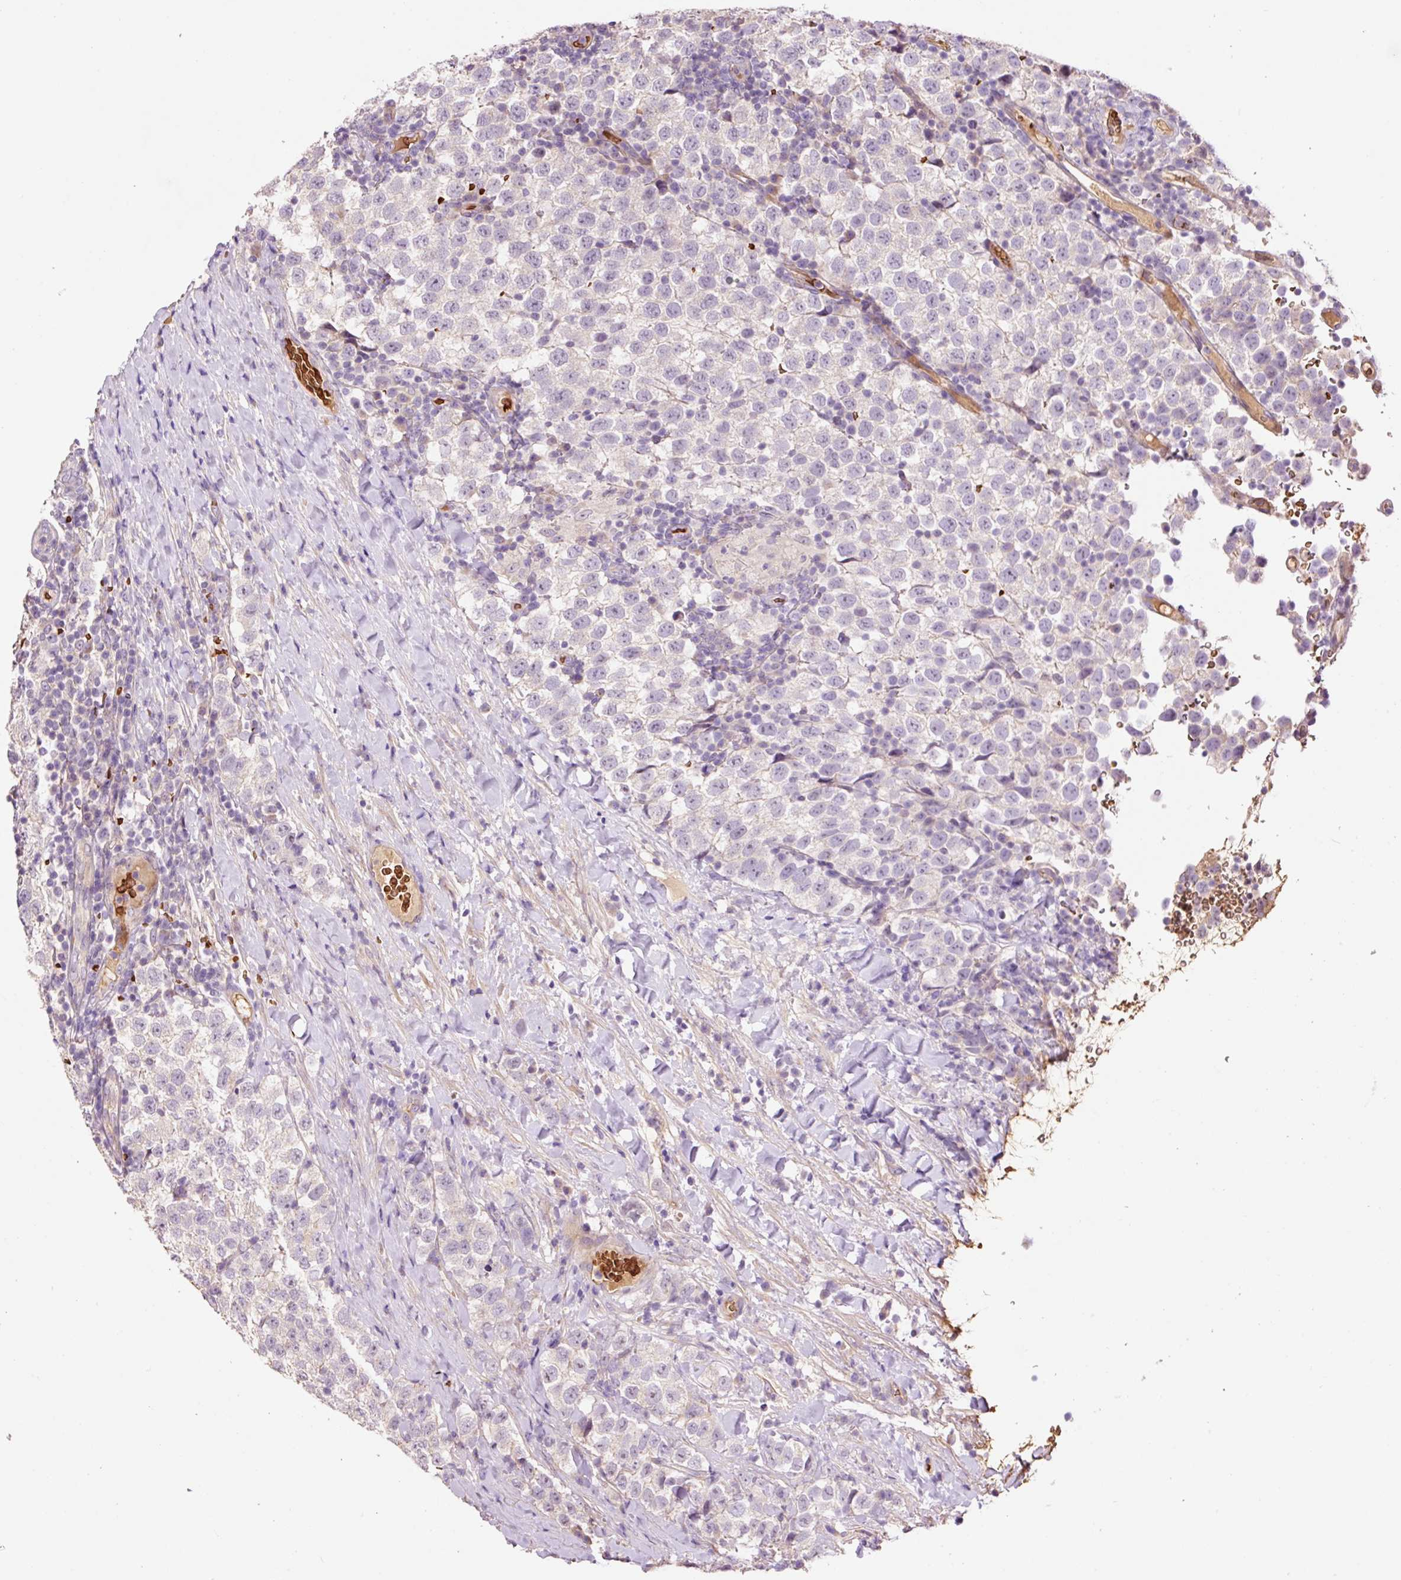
{"staining": {"intensity": "negative", "quantity": "none", "location": "none"}, "tissue": "testis cancer", "cell_type": "Tumor cells", "image_type": "cancer", "snomed": [{"axis": "morphology", "description": "Seminoma, NOS"}, {"axis": "topography", "description": "Testis"}], "caption": "Tumor cells show no significant staining in testis seminoma. (Brightfield microscopy of DAB immunohistochemistry (IHC) at high magnification).", "gene": "TMEM235", "patient": {"sex": "male", "age": 34}}